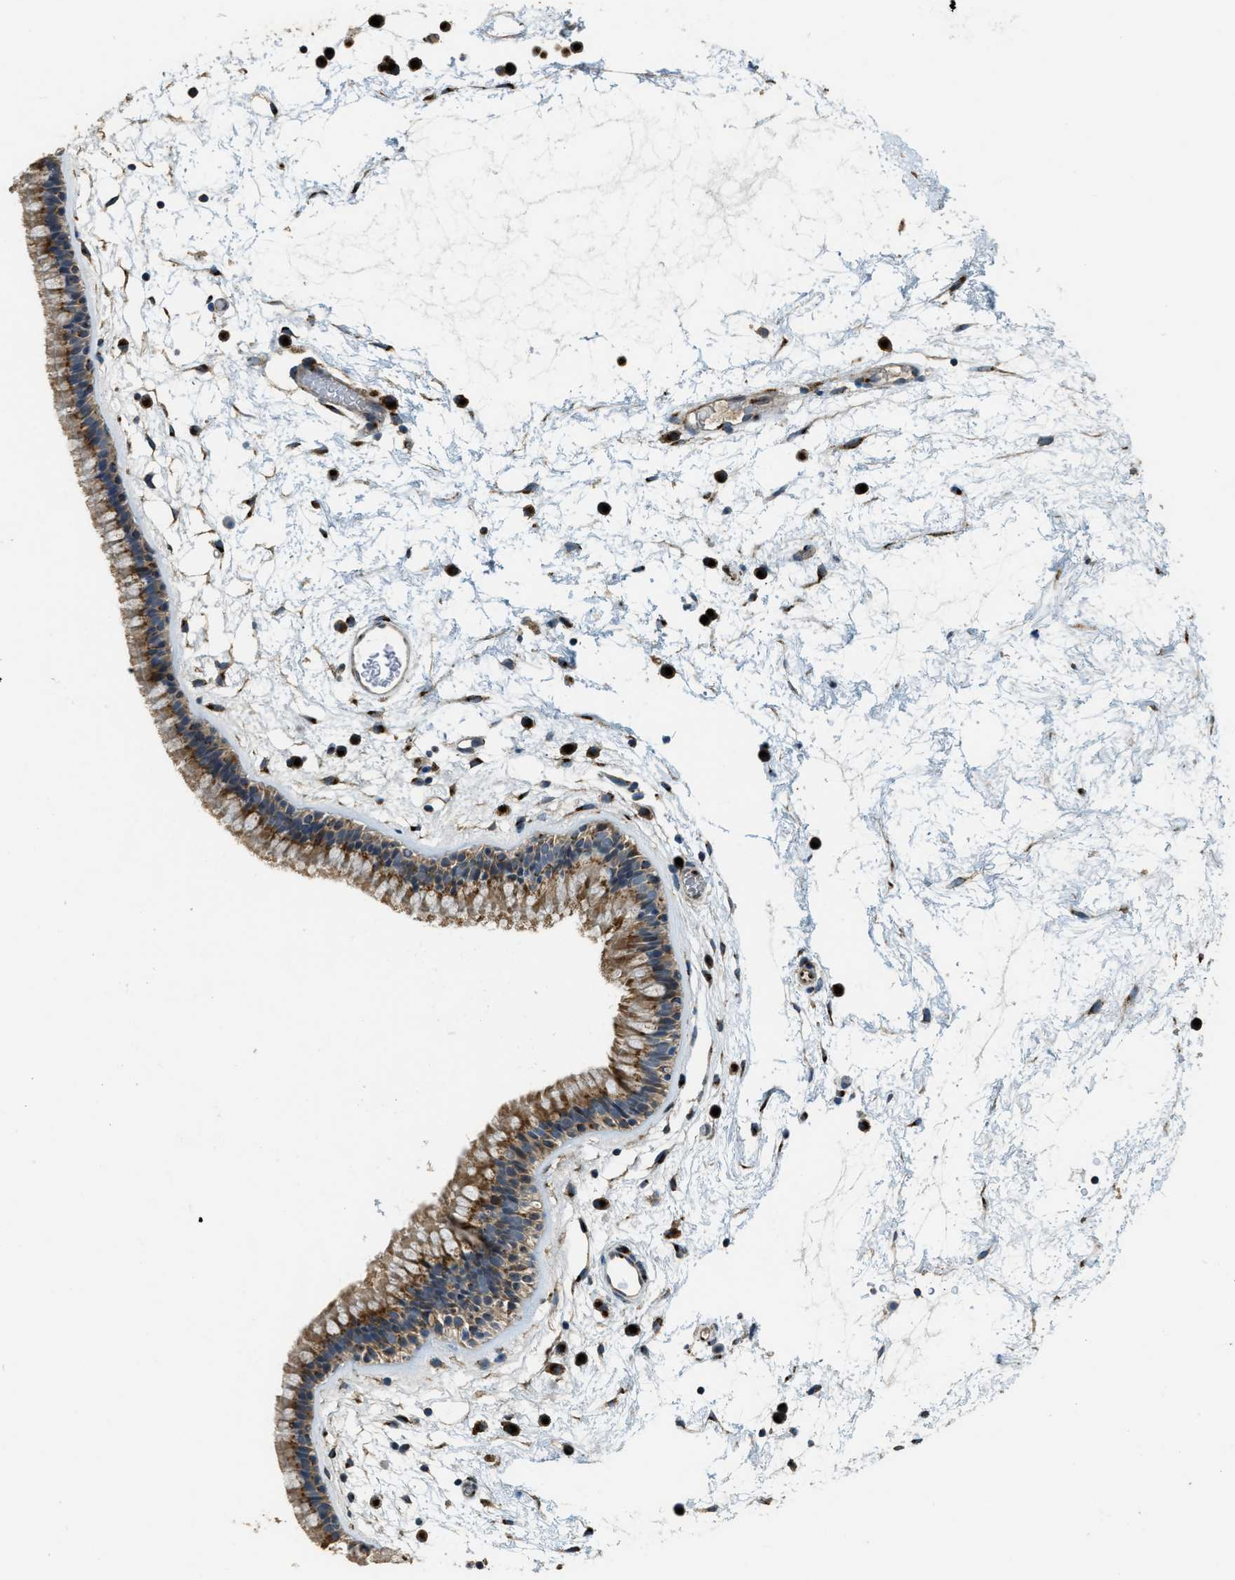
{"staining": {"intensity": "moderate", "quantity": ">75%", "location": "cytoplasmic/membranous"}, "tissue": "nasopharynx", "cell_type": "Respiratory epithelial cells", "image_type": "normal", "snomed": [{"axis": "morphology", "description": "Normal tissue, NOS"}, {"axis": "morphology", "description": "Inflammation, NOS"}, {"axis": "topography", "description": "Nasopharynx"}], "caption": "Respiratory epithelial cells reveal medium levels of moderate cytoplasmic/membranous expression in approximately >75% of cells in unremarkable nasopharynx. The staining was performed using DAB to visualize the protein expression in brown, while the nuclei were stained in blue with hematoxylin (Magnification: 20x).", "gene": "IPO7", "patient": {"sex": "male", "age": 48}}